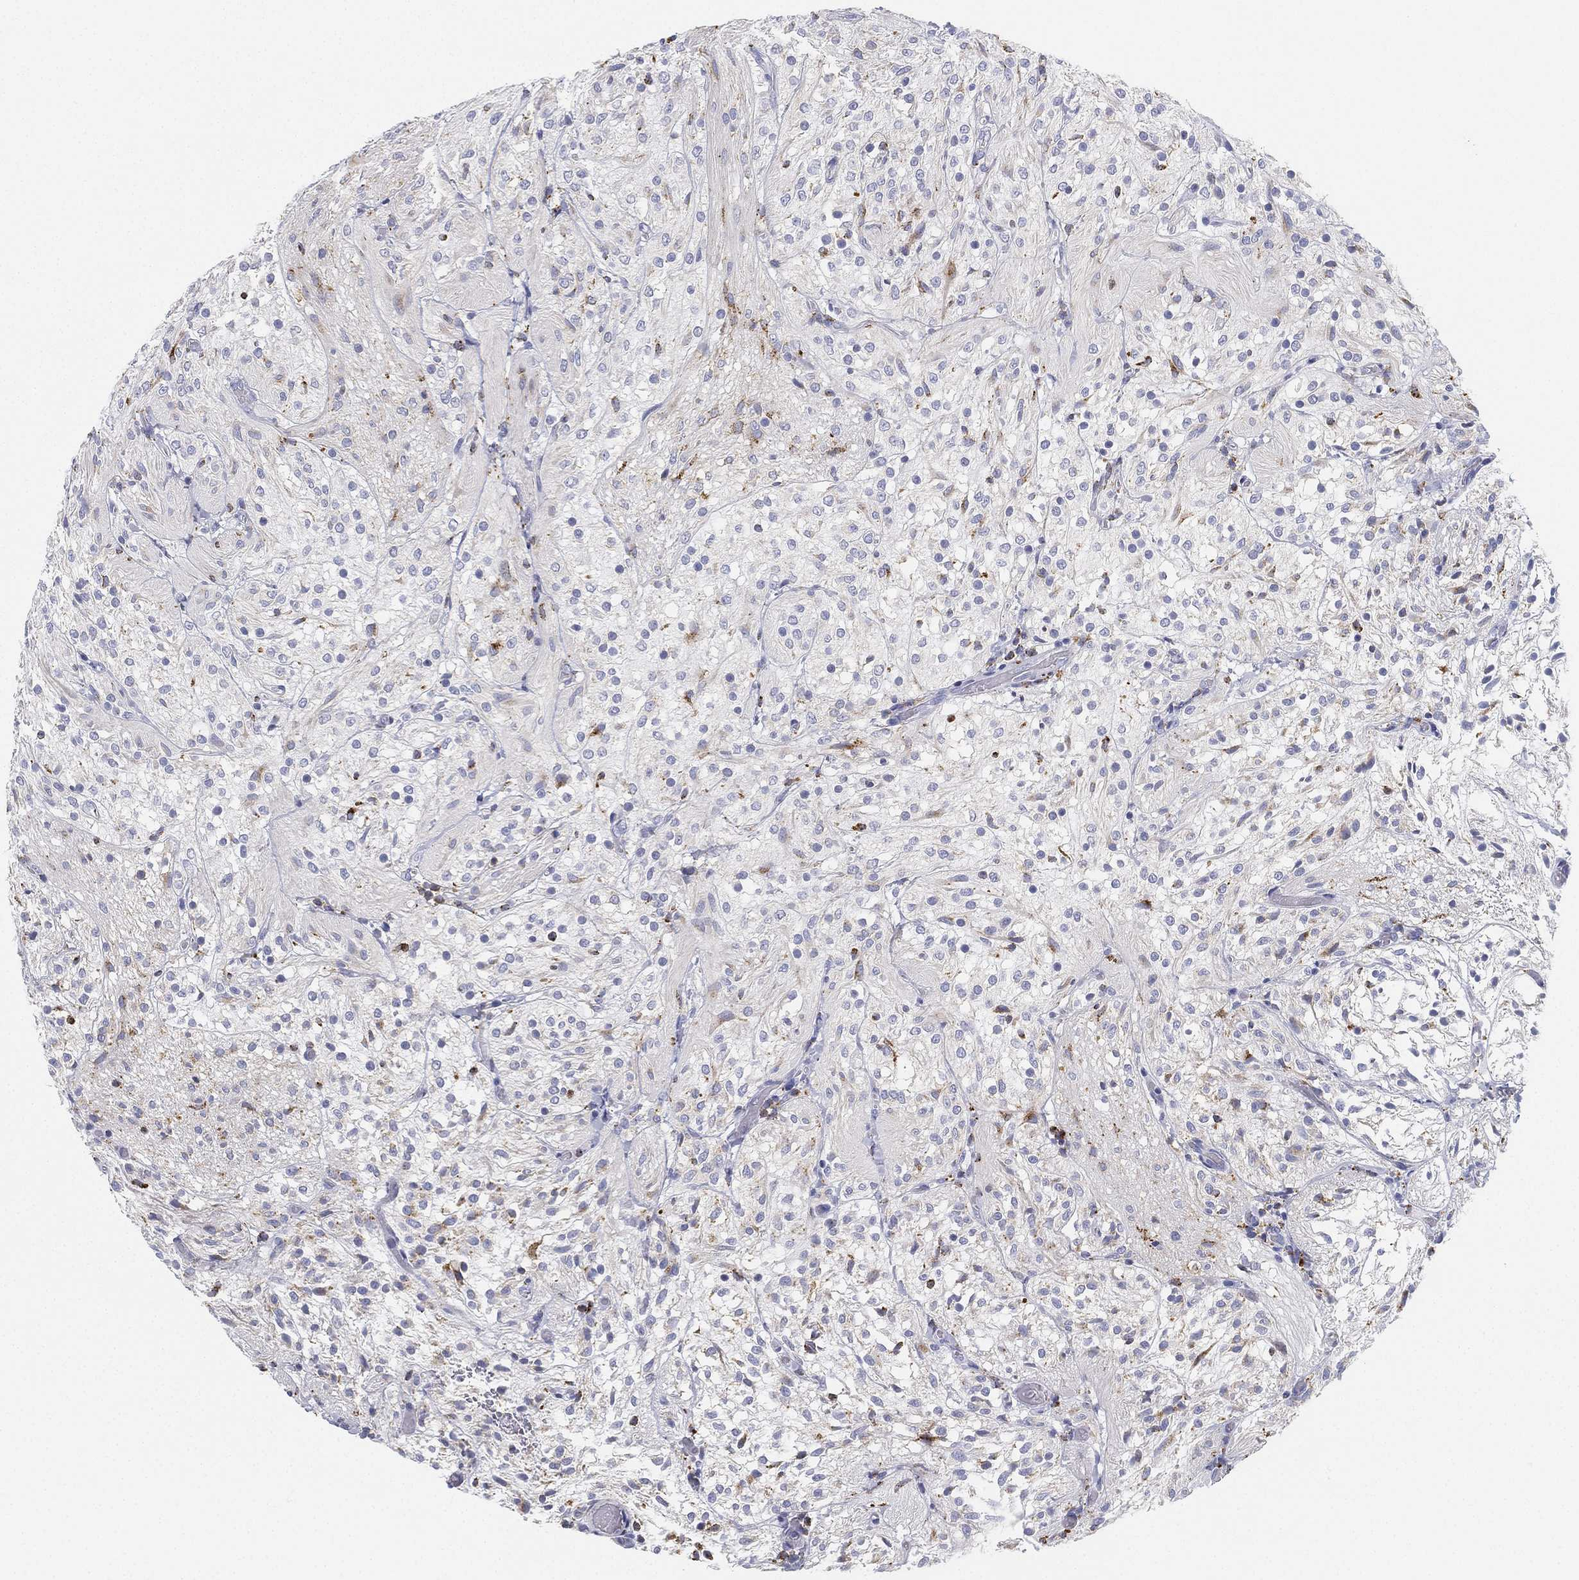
{"staining": {"intensity": "negative", "quantity": "none", "location": "none"}, "tissue": "glioma", "cell_type": "Tumor cells", "image_type": "cancer", "snomed": [{"axis": "morphology", "description": "Glioma, malignant, Low grade"}, {"axis": "topography", "description": "Brain"}], "caption": "The IHC histopathology image has no significant expression in tumor cells of malignant glioma (low-grade) tissue.", "gene": "NPC2", "patient": {"sex": "male", "age": 3}}